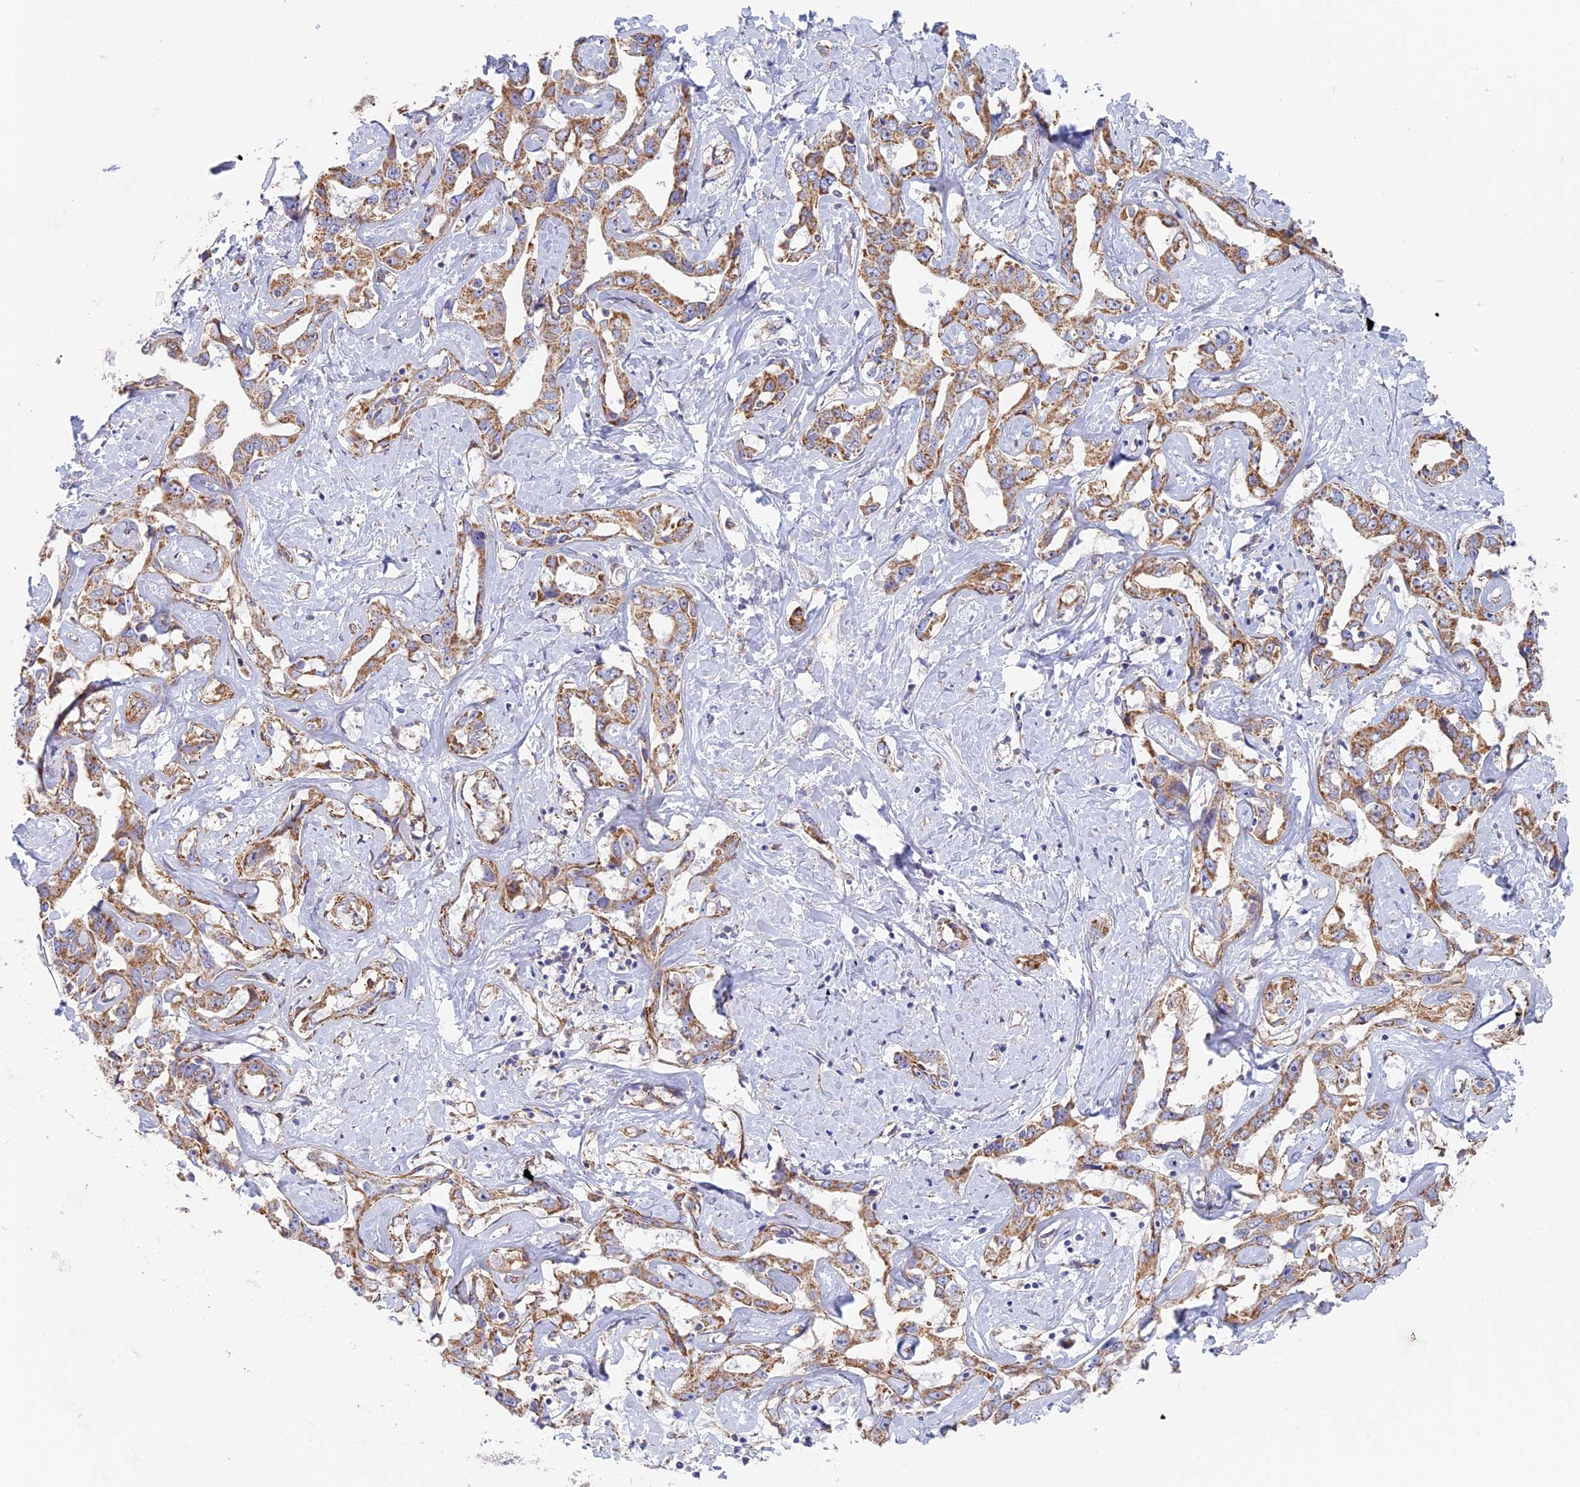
{"staining": {"intensity": "moderate", "quantity": ">75%", "location": "cytoplasmic/membranous"}, "tissue": "liver cancer", "cell_type": "Tumor cells", "image_type": "cancer", "snomed": [{"axis": "morphology", "description": "Cholangiocarcinoma"}, {"axis": "topography", "description": "Liver"}], "caption": "Approximately >75% of tumor cells in human liver cancer (cholangiocarcinoma) display moderate cytoplasmic/membranous protein staining as visualized by brown immunohistochemical staining.", "gene": "DDA1", "patient": {"sex": "male", "age": 59}}